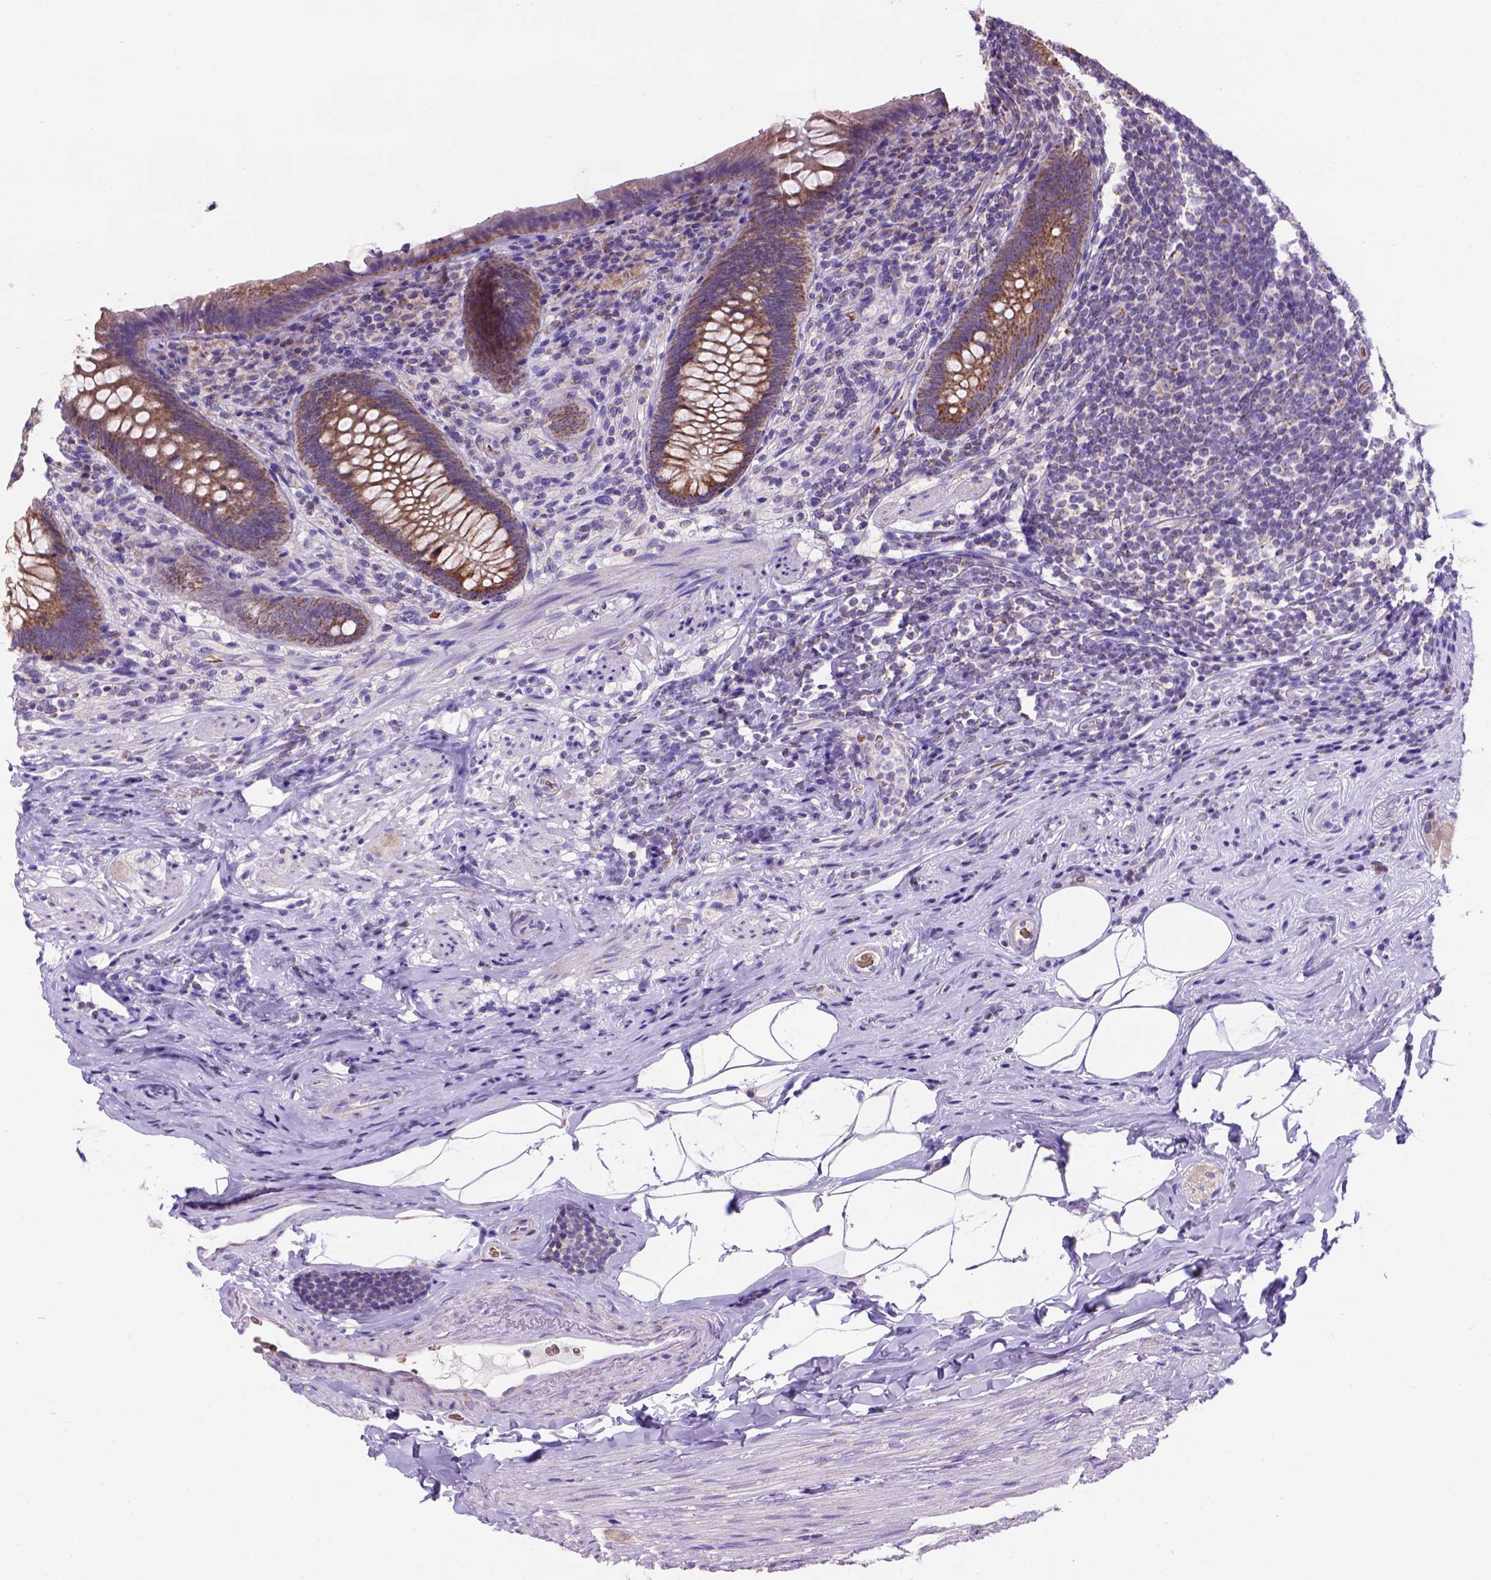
{"staining": {"intensity": "moderate", "quantity": ">75%", "location": "cytoplasmic/membranous"}, "tissue": "appendix", "cell_type": "Glandular cells", "image_type": "normal", "snomed": [{"axis": "morphology", "description": "Normal tissue, NOS"}, {"axis": "topography", "description": "Appendix"}], "caption": "Protein expression analysis of unremarkable appendix reveals moderate cytoplasmic/membranous positivity in approximately >75% of glandular cells.", "gene": "L2HGDH", "patient": {"sex": "male", "age": 47}}